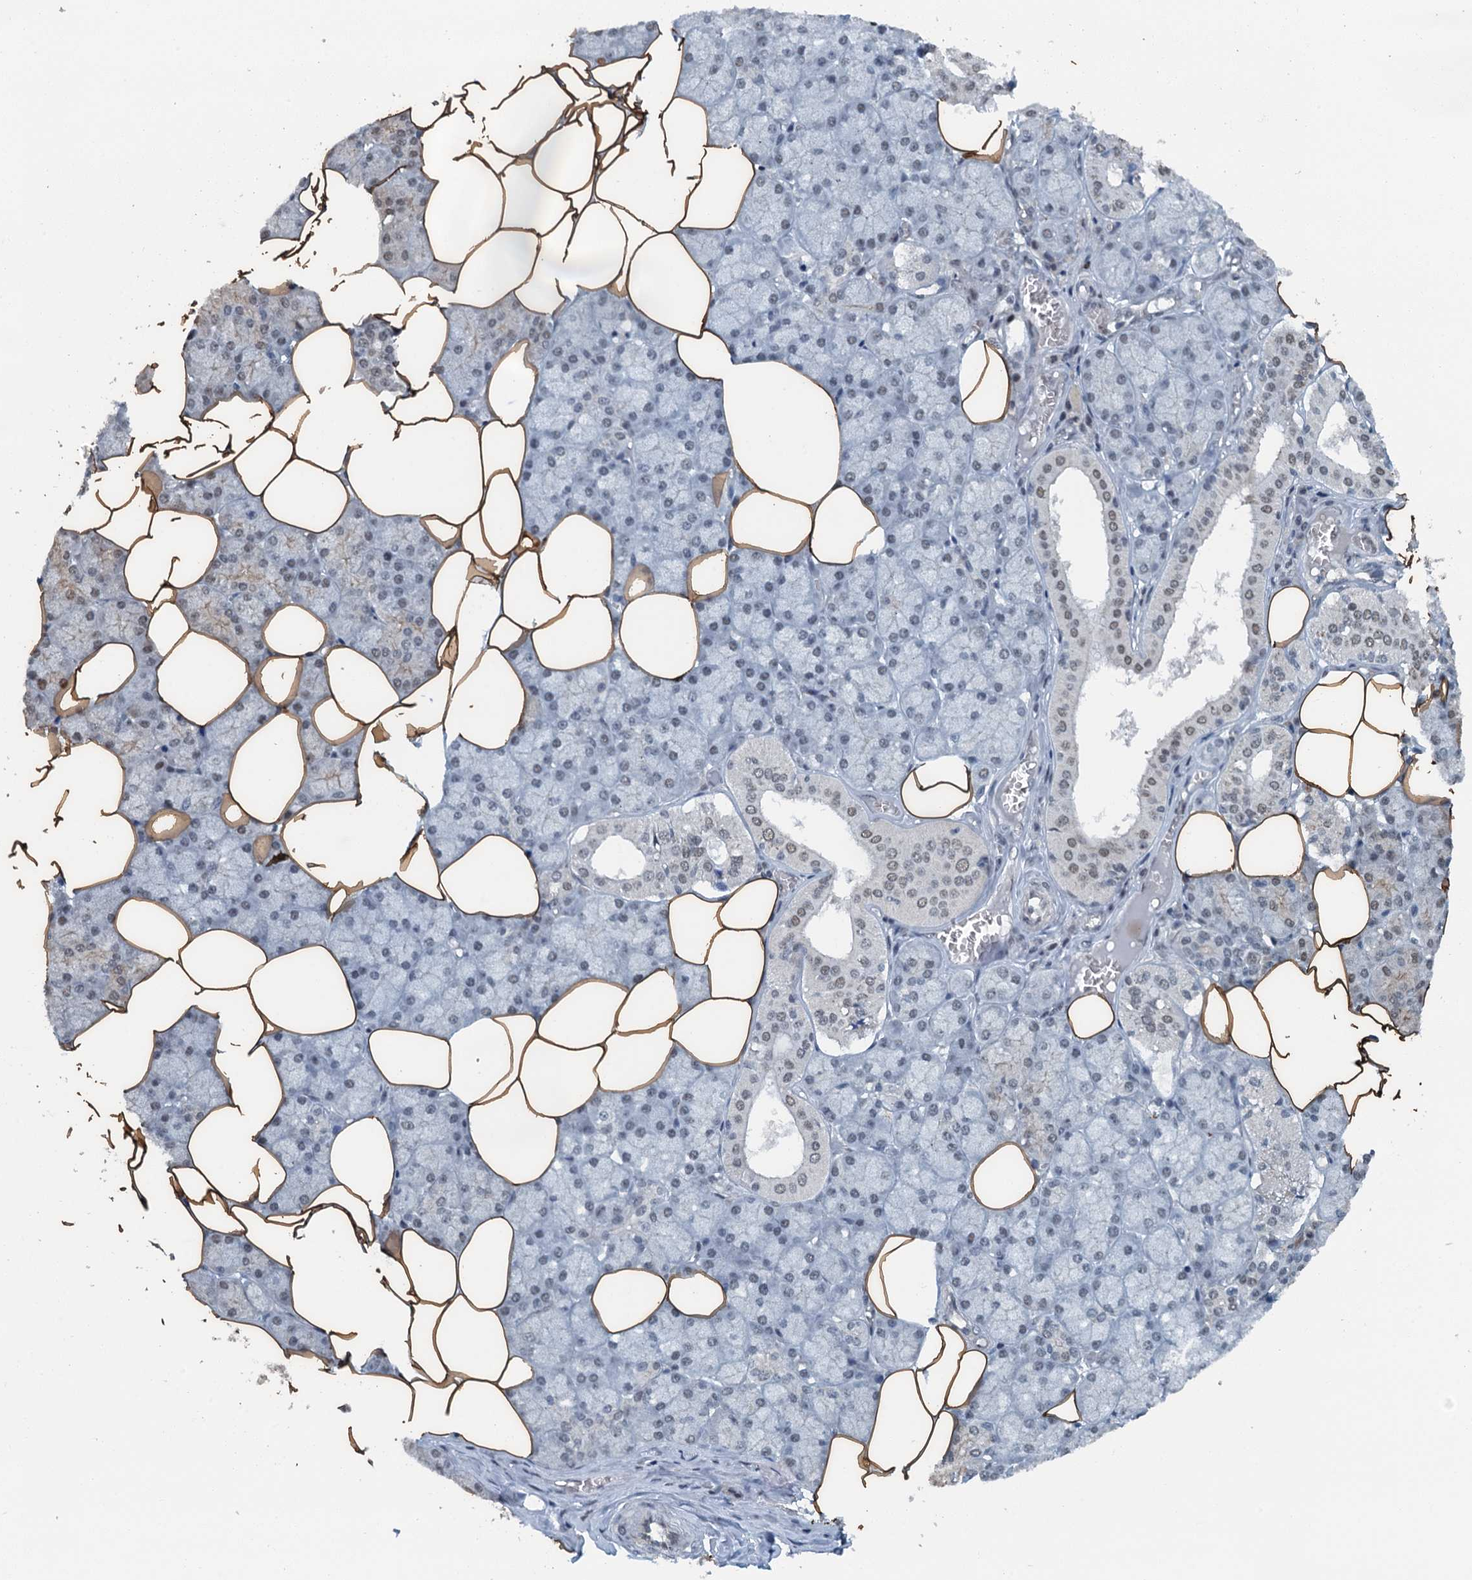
{"staining": {"intensity": "moderate", "quantity": "25%-75%", "location": "nuclear"}, "tissue": "salivary gland", "cell_type": "Glandular cells", "image_type": "normal", "snomed": [{"axis": "morphology", "description": "Normal tissue, NOS"}, {"axis": "topography", "description": "Salivary gland"}], "caption": "The immunohistochemical stain highlights moderate nuclear positivity in glandular cells of normal salivary gland.", "gene": "MTA3", "patient": {"sex": "male", "age": 62}}